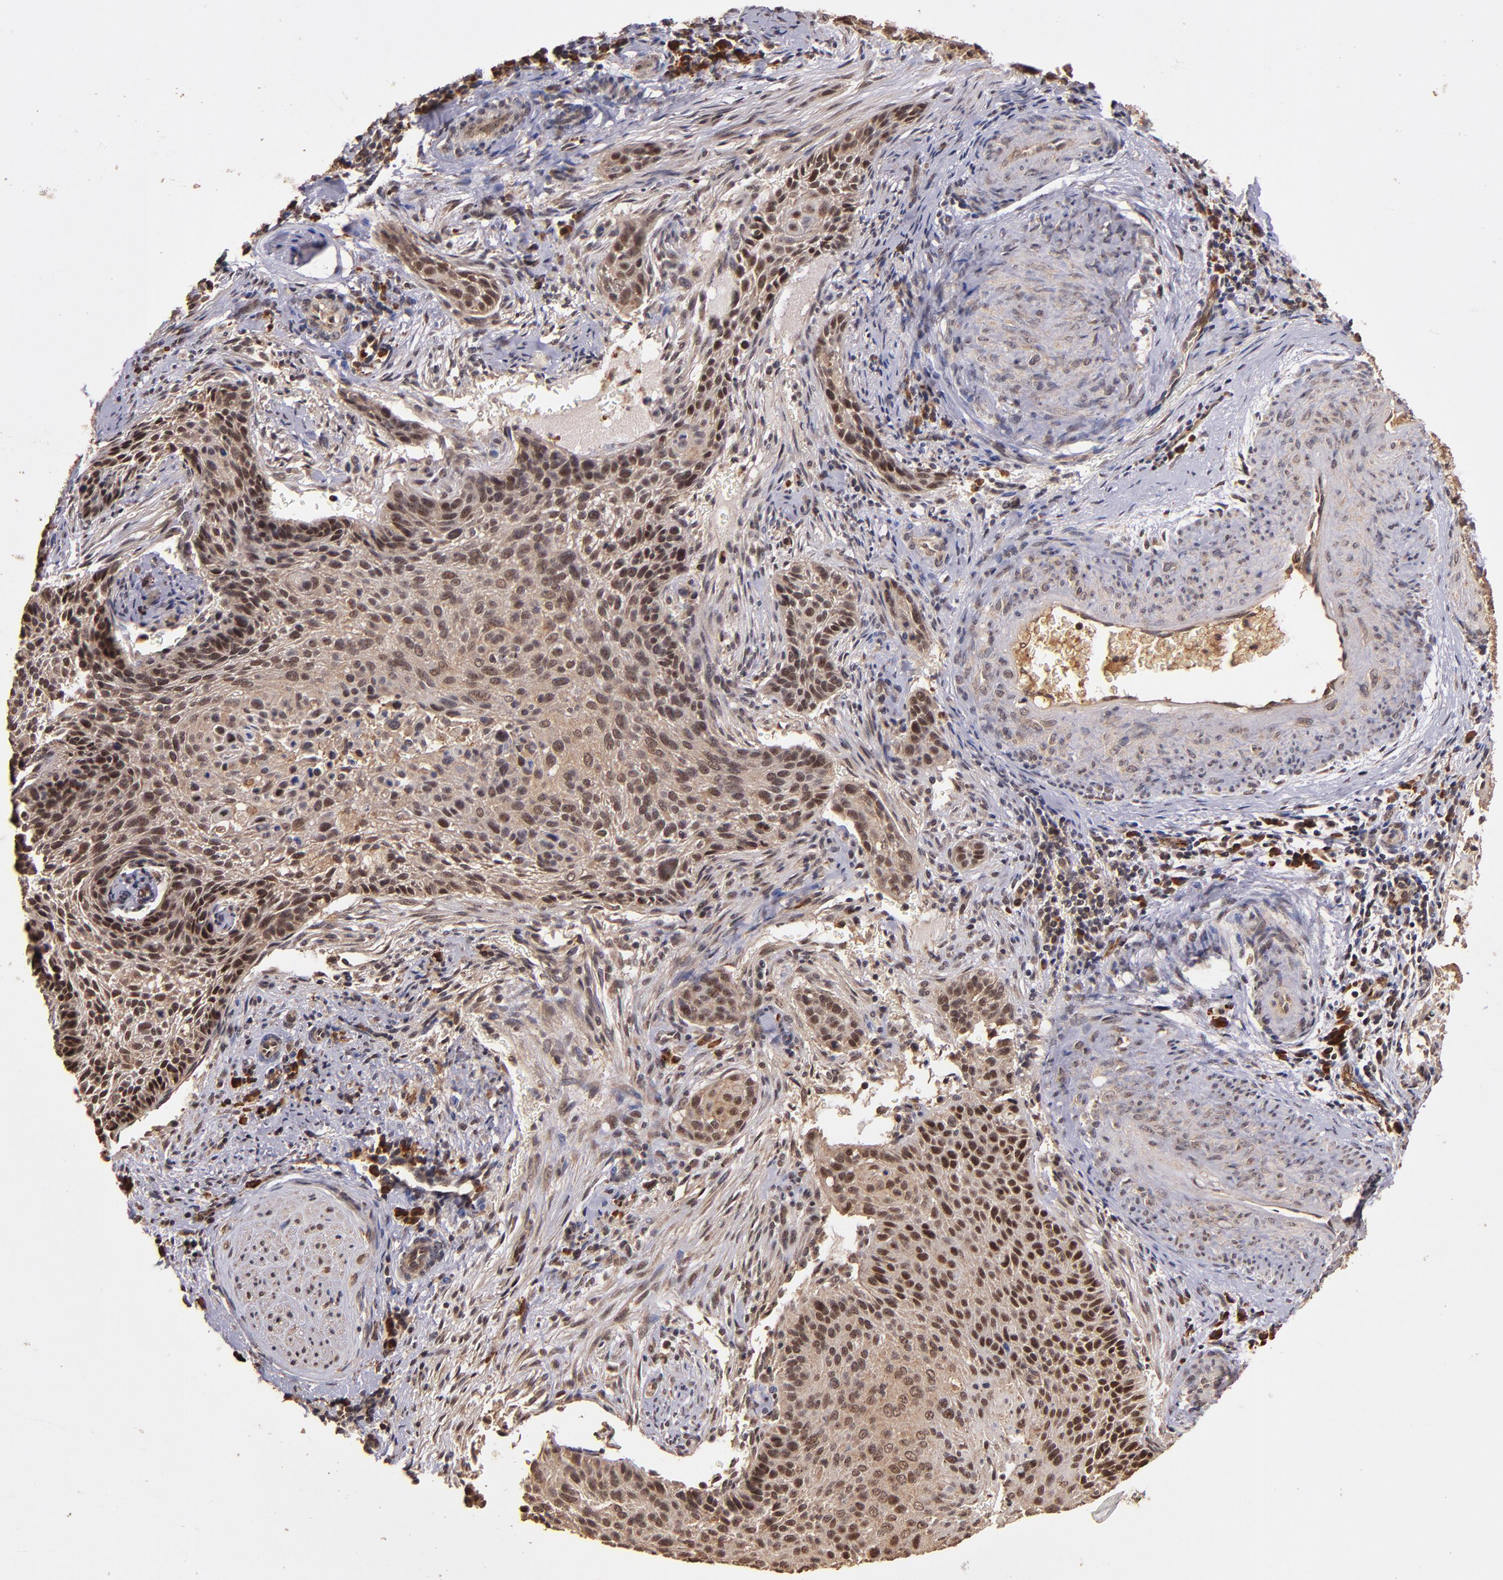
{"staining": {"intensity": "moderate", "quantity": ">75%", "location": "cytoplasmic/membranous,nuclear"}, "tissue": "cervical cancer", "cell_type": "Tumor cells", "image_type": "cancer", "snomed": [{"axis": "morphology", "description": "Squamous cell carcinoma, NOS"}, {"axis": "topography", "description": "Cervix"}], "caption": "DAB (3,3'-diaminobenzidine) immunohistochemical staining of human cervical cancer reveals moderate cytoplasmic/membranous and nuclear protein staining in about >75% of tumor cells.", "gene": "RIOK3", "patient": {"sex": "female", "age": 33}}